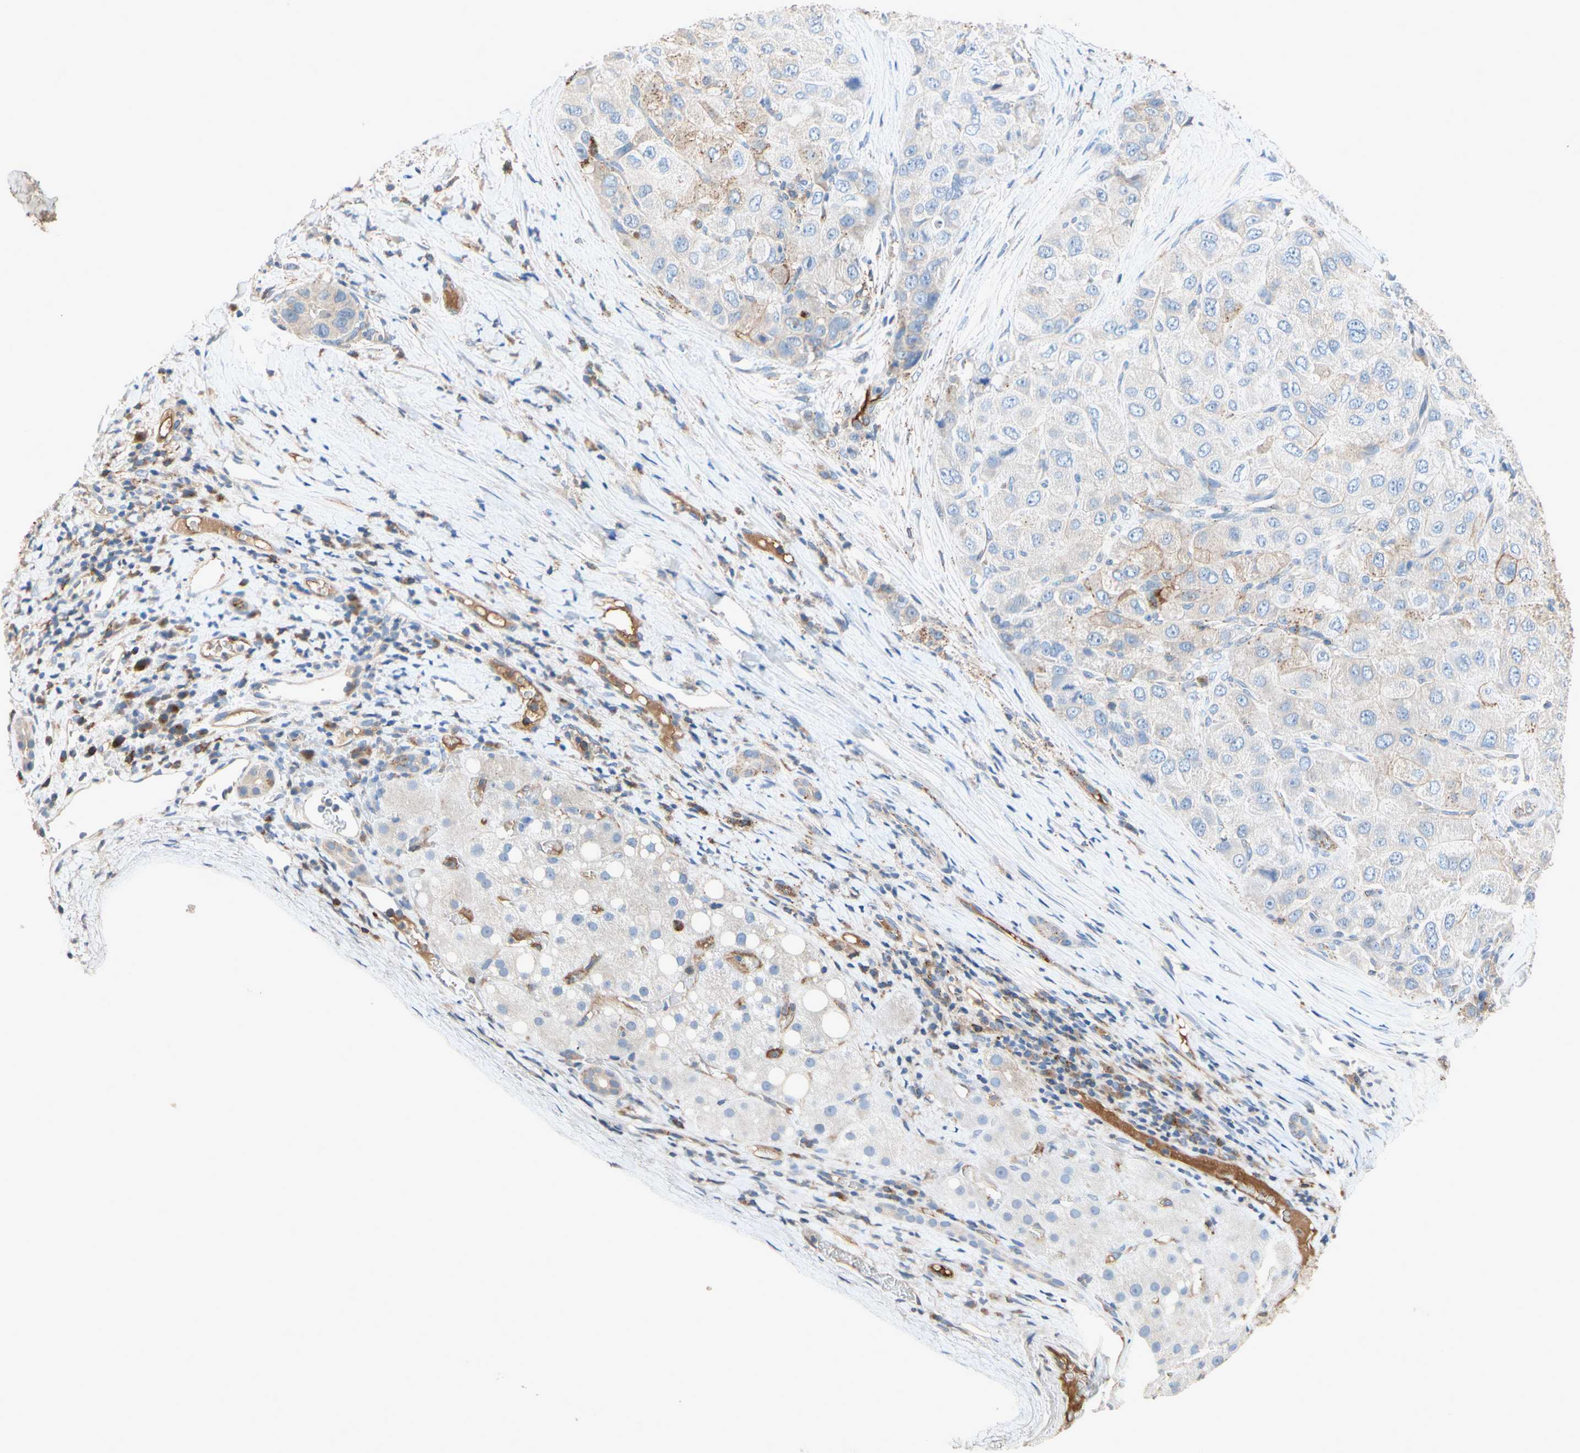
{"staining": {"intensity": "strong", "quantity": "25%-75%", "location": "cytoplasmic/membranous"}, "tissue": "liver cancer", "cell_type": "Tumor cells", "image_type": "cancer", "snomed": [{"axis": "morphology", "description": "Carcinoma, Hepatocellular, NOS"}, {"axis": "topography", "description": "Liver"}], "caption": "Strong cytoplasmic/membranous positivity for a protein is seen in approximately 25%-75% of tumor cells of liver cancer using immunohistochemistry.", "gene": "NDFIP2", "patient": {"sex": "male", "age": 80}}